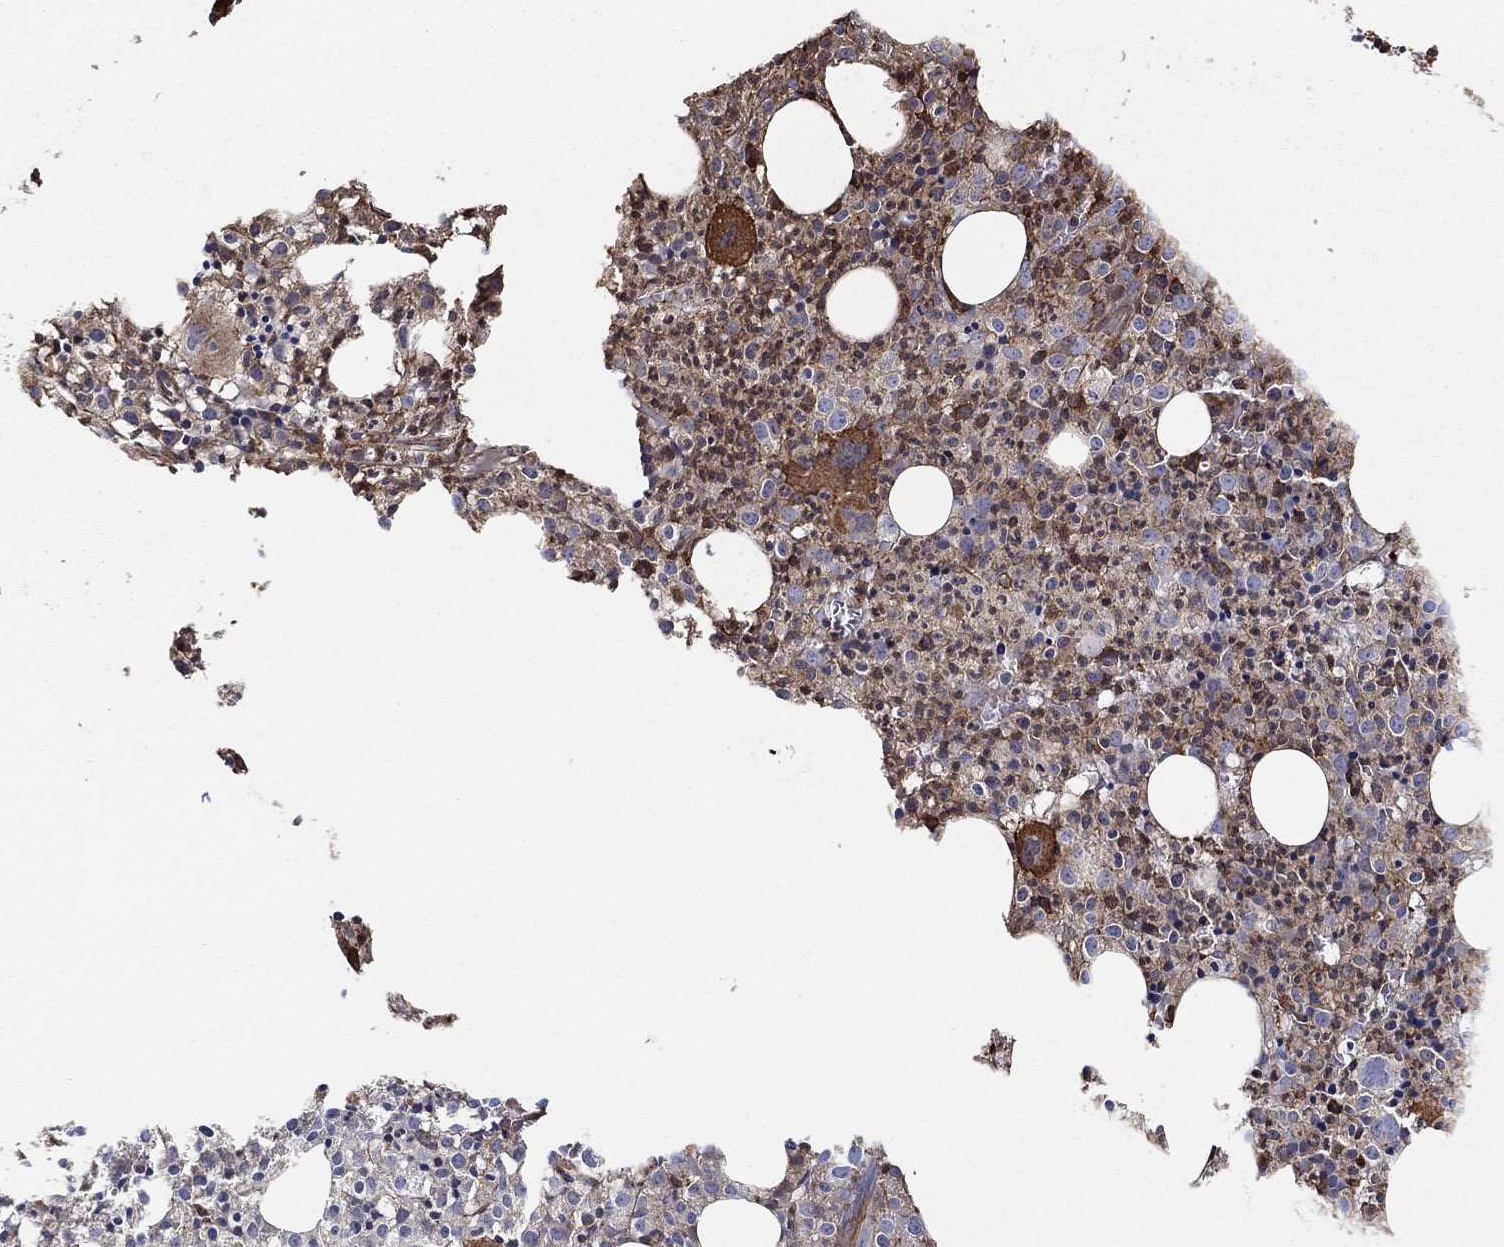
{"staining": {"intensity": "strong", "quantity": "<25%", "location": "cytoplasmic/membranous"}, "tissue": "bone marrow", "cell_type": "Hematopoietic cells", "image_type": "normal", "snomed": [{"axis": "morphology", "description": "Normal tissue, NOS"}, {"axis": "morphology", "description": "Inflammation, NOS"}, {"axis": "topography", "description": "Bone marrow"}], "caption": "High-magnification brightfield microscopy of normal bone marrow stained with DAB (3,3'-diaminobenzidine) (brown) and counterstained with hematoxylin (blue). hematopoietic cells exhibit strong cytoplasmic/membranous expression is seen in about<25% of cells. The protein of interest is shown in brown color, while the nuclei are stained blue.", "gene": "NPHP1", "patient": {"sex": "male", "age": 3}}